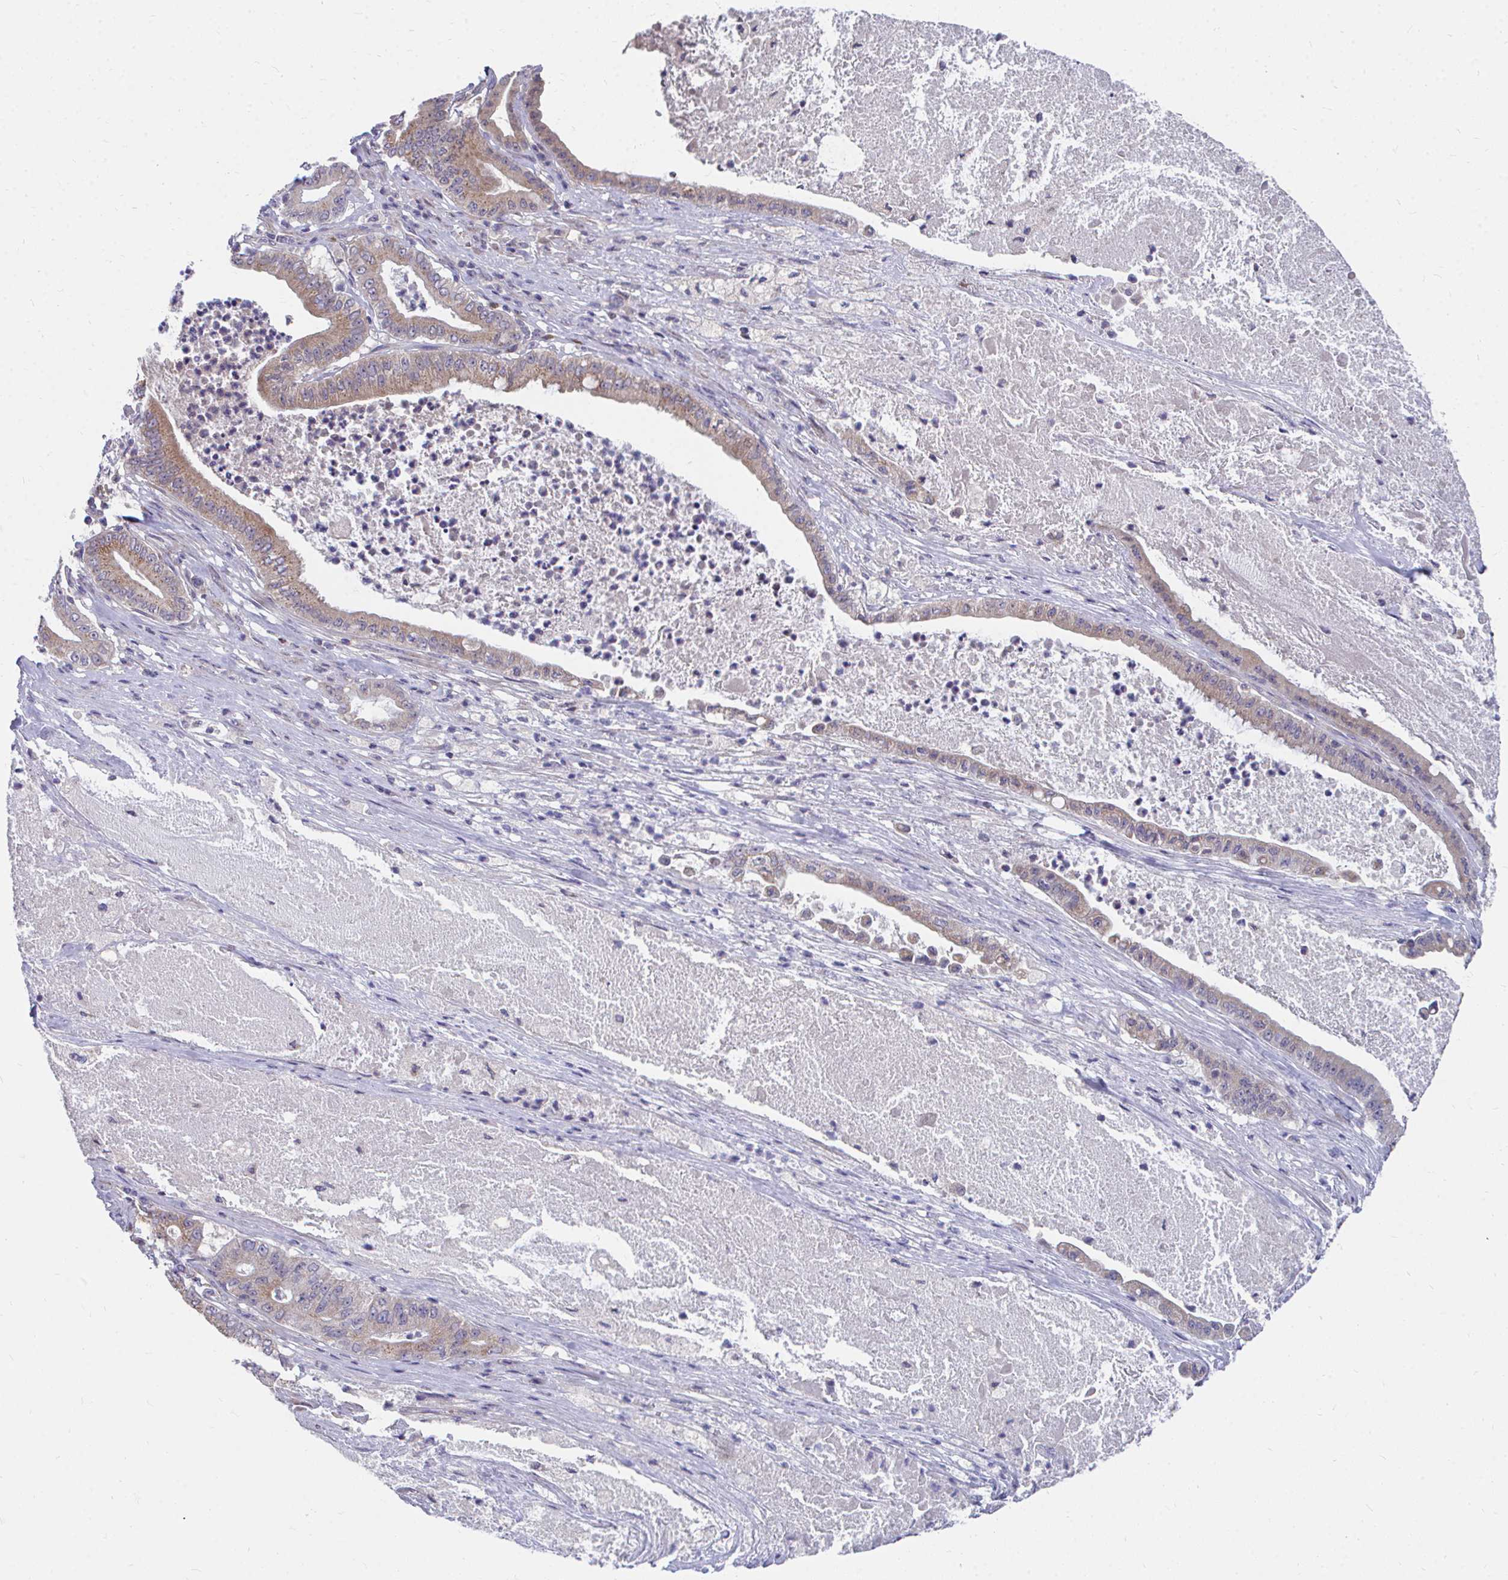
{"staining": {"intensity": "moderate", "quantity": "25%-75%", "location": "cytoplasmic/membranous"}, "tissue": "pancreatic cancer", "cell_type": "Tumor cells", "image_type": "cancer", "snomed": [{"axis": "morphology", "description": "Adenocarcinoma, NOS"}, {"axis": "topography", "description": "Pancreas"}], "caption": "Tumor cells display medium levels of moderate cytoplasmic/membranous staining in about 25%-75% of cells in pancreatic cancer.", "gene": "PEX3", "patient": {"sex": "male", "age": 71}}